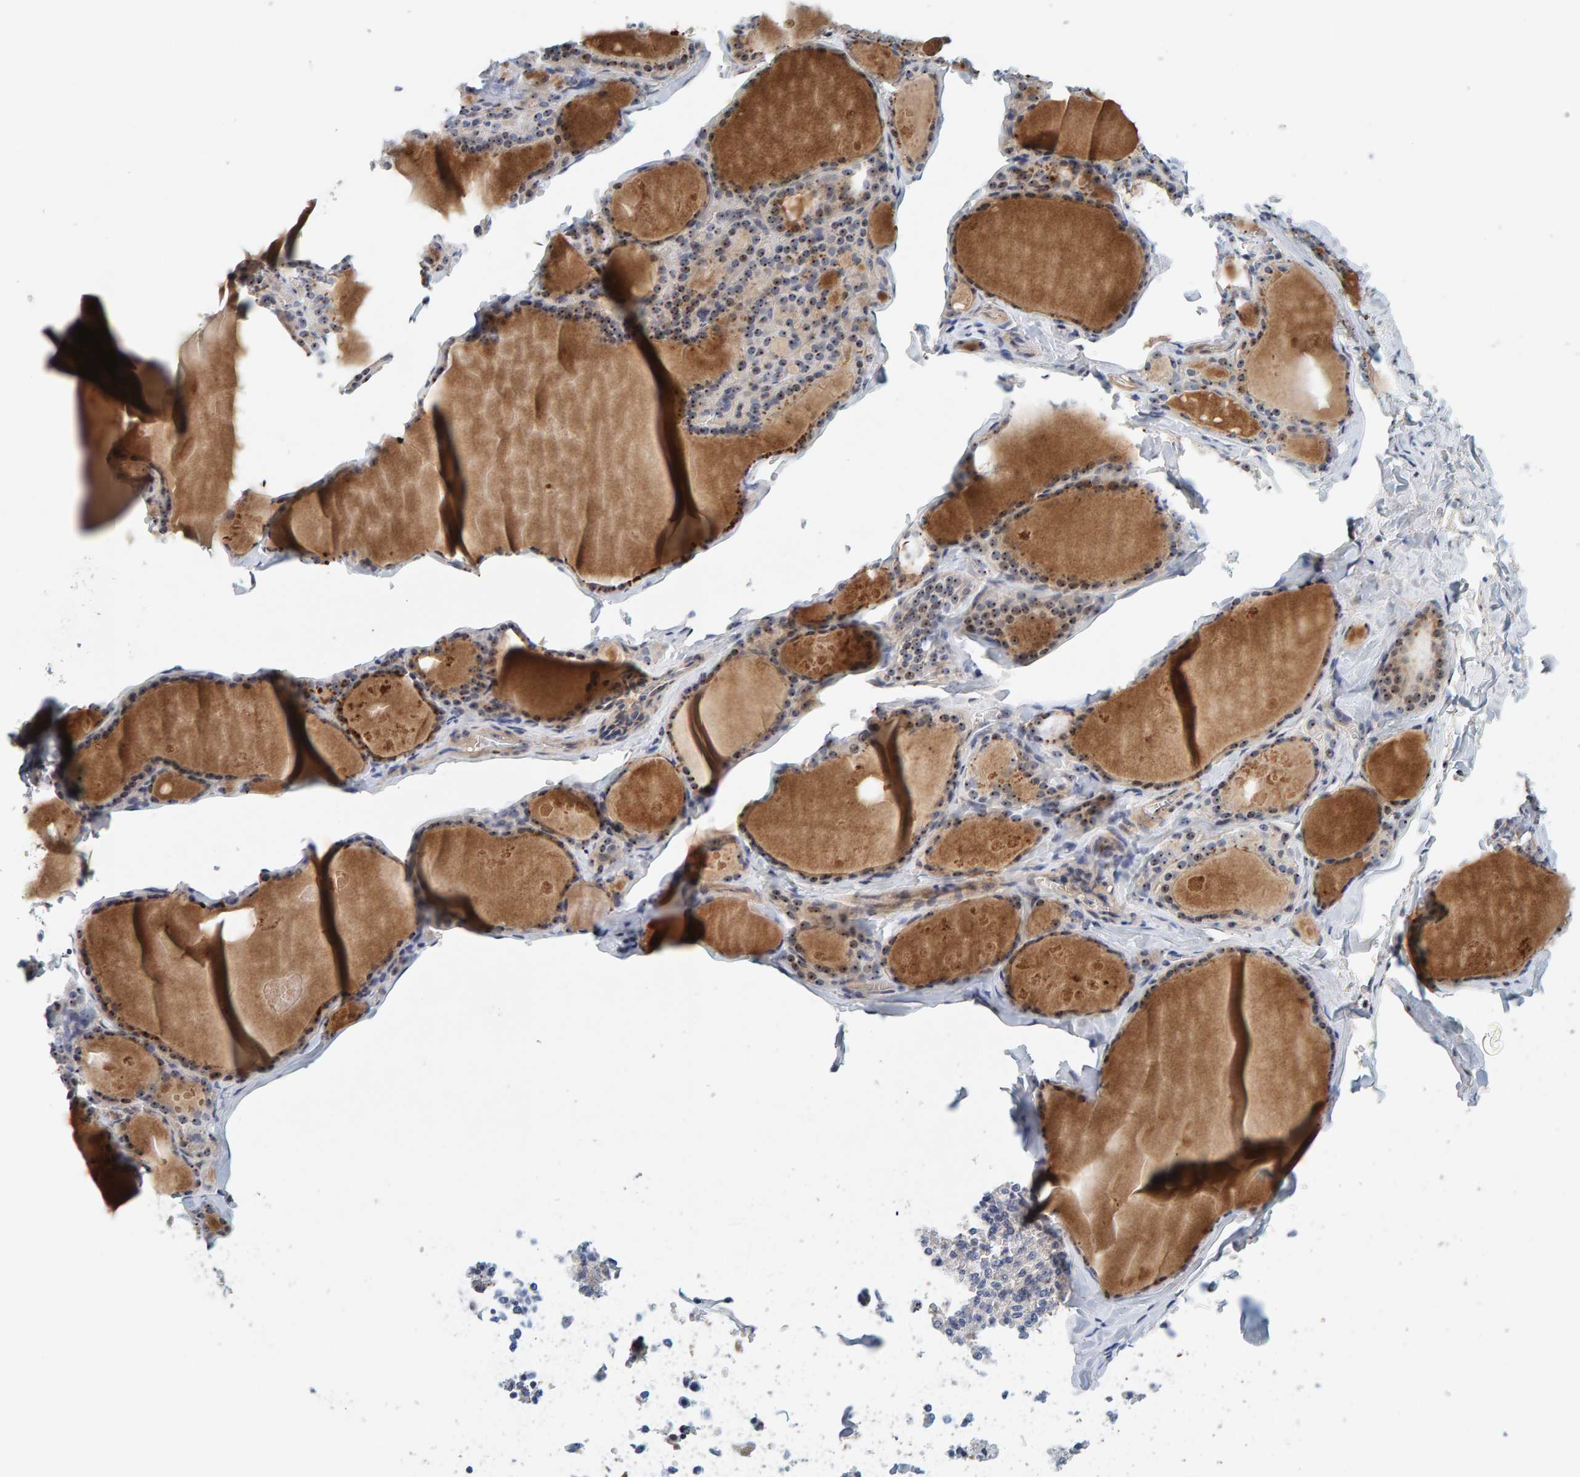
{"staining": {"intensity": "moderate", "quantity": ">75%", "location": "nuclear"}, "tissue": "thyroid gland", "cell_type": "Glandular cells", "image_type": "normal", "snomed": [{"axis": "morphology", "description": "Normal tissue, NOS"}, {"axis": "topography", "description": "Thyroid gland"}], "caption": "The immunohistochemical stain shows moderate nuclear staining in glandular cells of unremarkable thyroid gland. The staining was performed using DAB (3,3'-diaminobenzidine), with brown indicating positive protein expression. Nuclei are stained blue with hematoxylin.", "gene": "NOL11", "patient": {"sex": "male", "age": 56}}